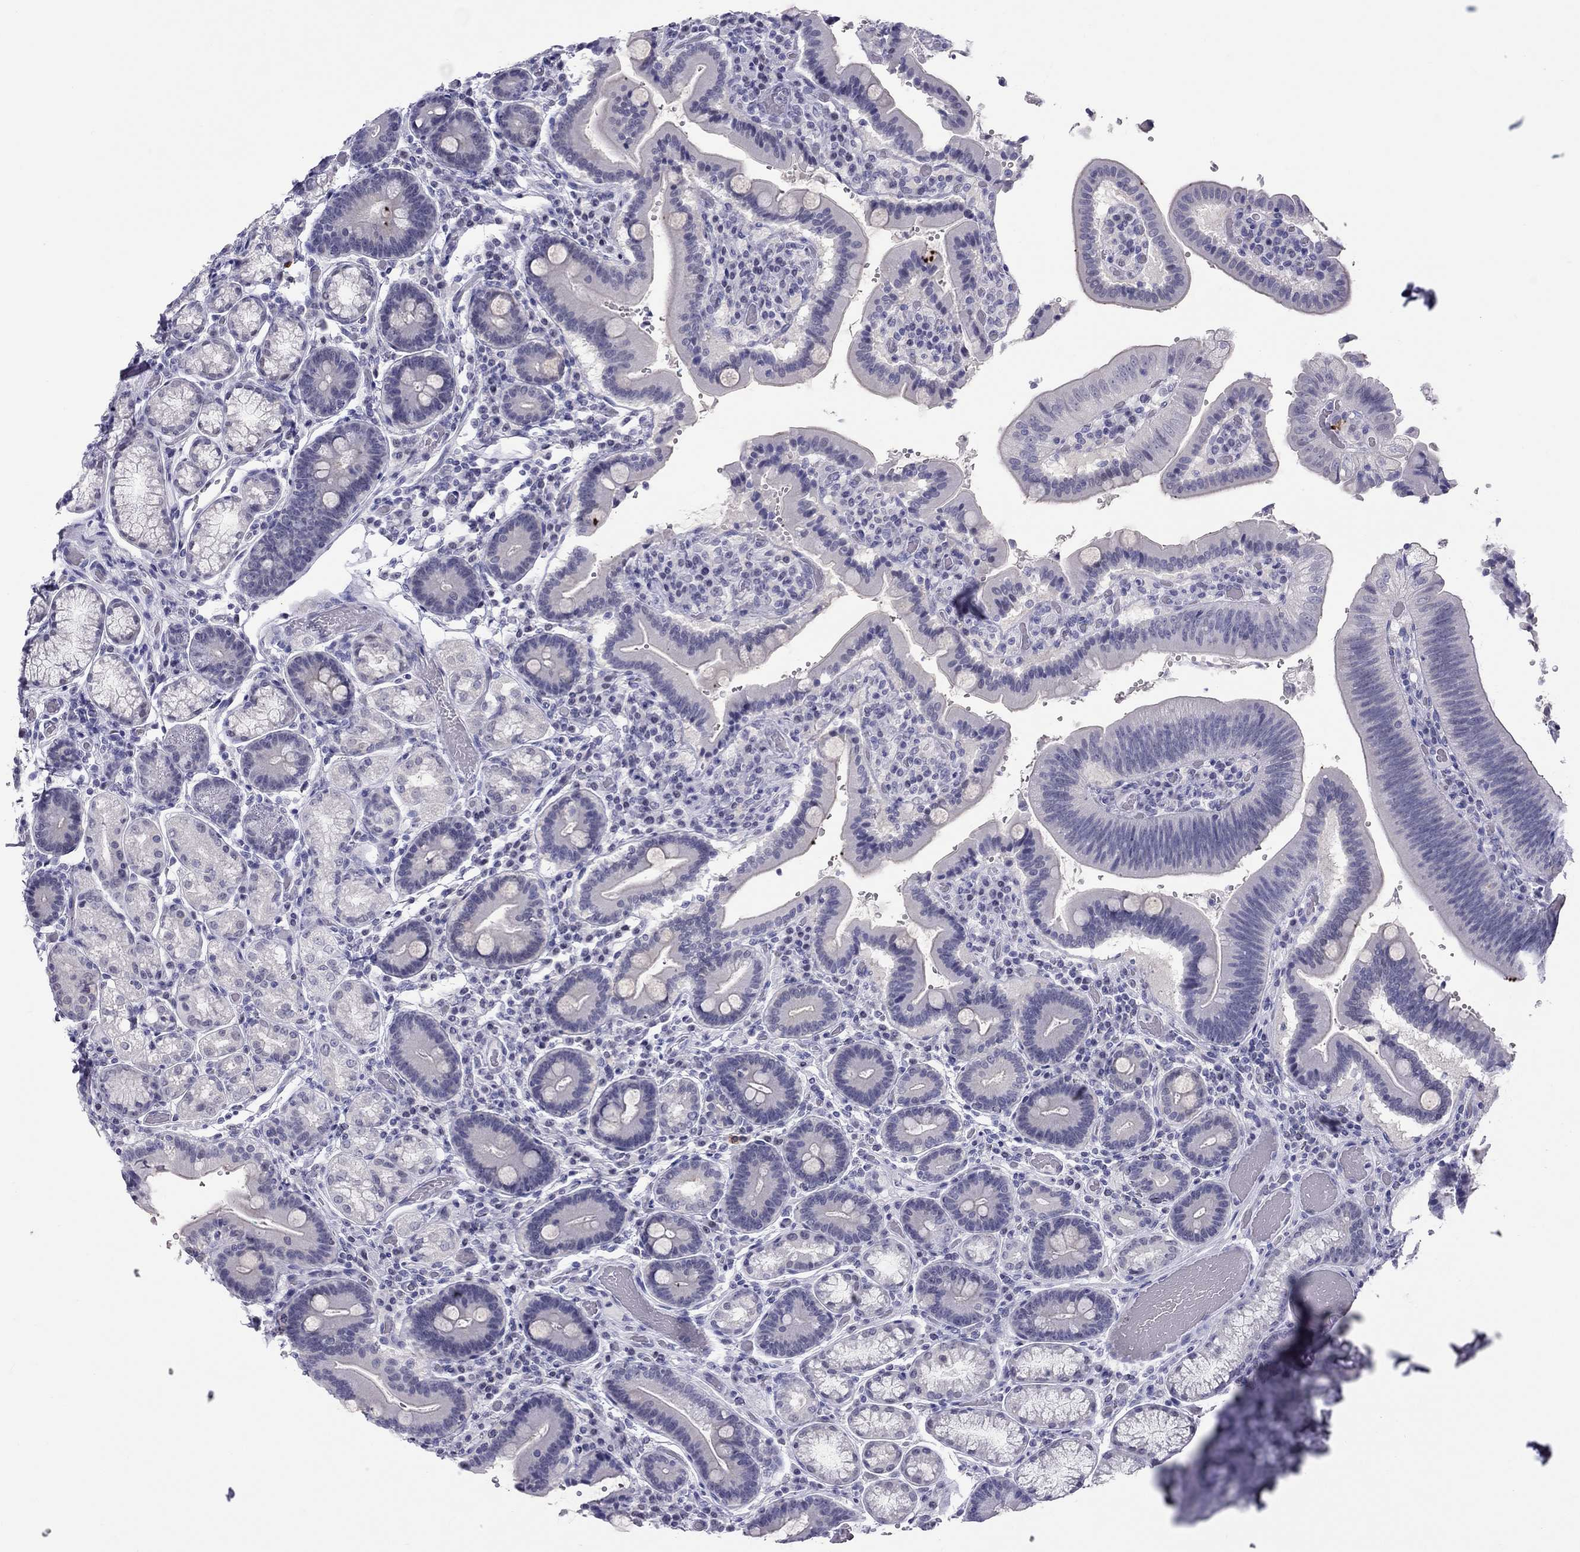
{"staining": {"intensity": "negative", "quantity": "none", "location": "none"}, "tissue": "duodenum", "cell_type": "Glandular cells", "image_type": "normal", "snomed": [{"axis": "morphology", "description": "Normal tissue, NOS"}, {"axis": "topography", "description": "Duodenum"}], "caption": "This is an IHC photomicrograph of normal human duodenum. There is no expression in glandular cells.", "gene": "CHRNB3", "patient": {"sex": "female", "age": 62}}